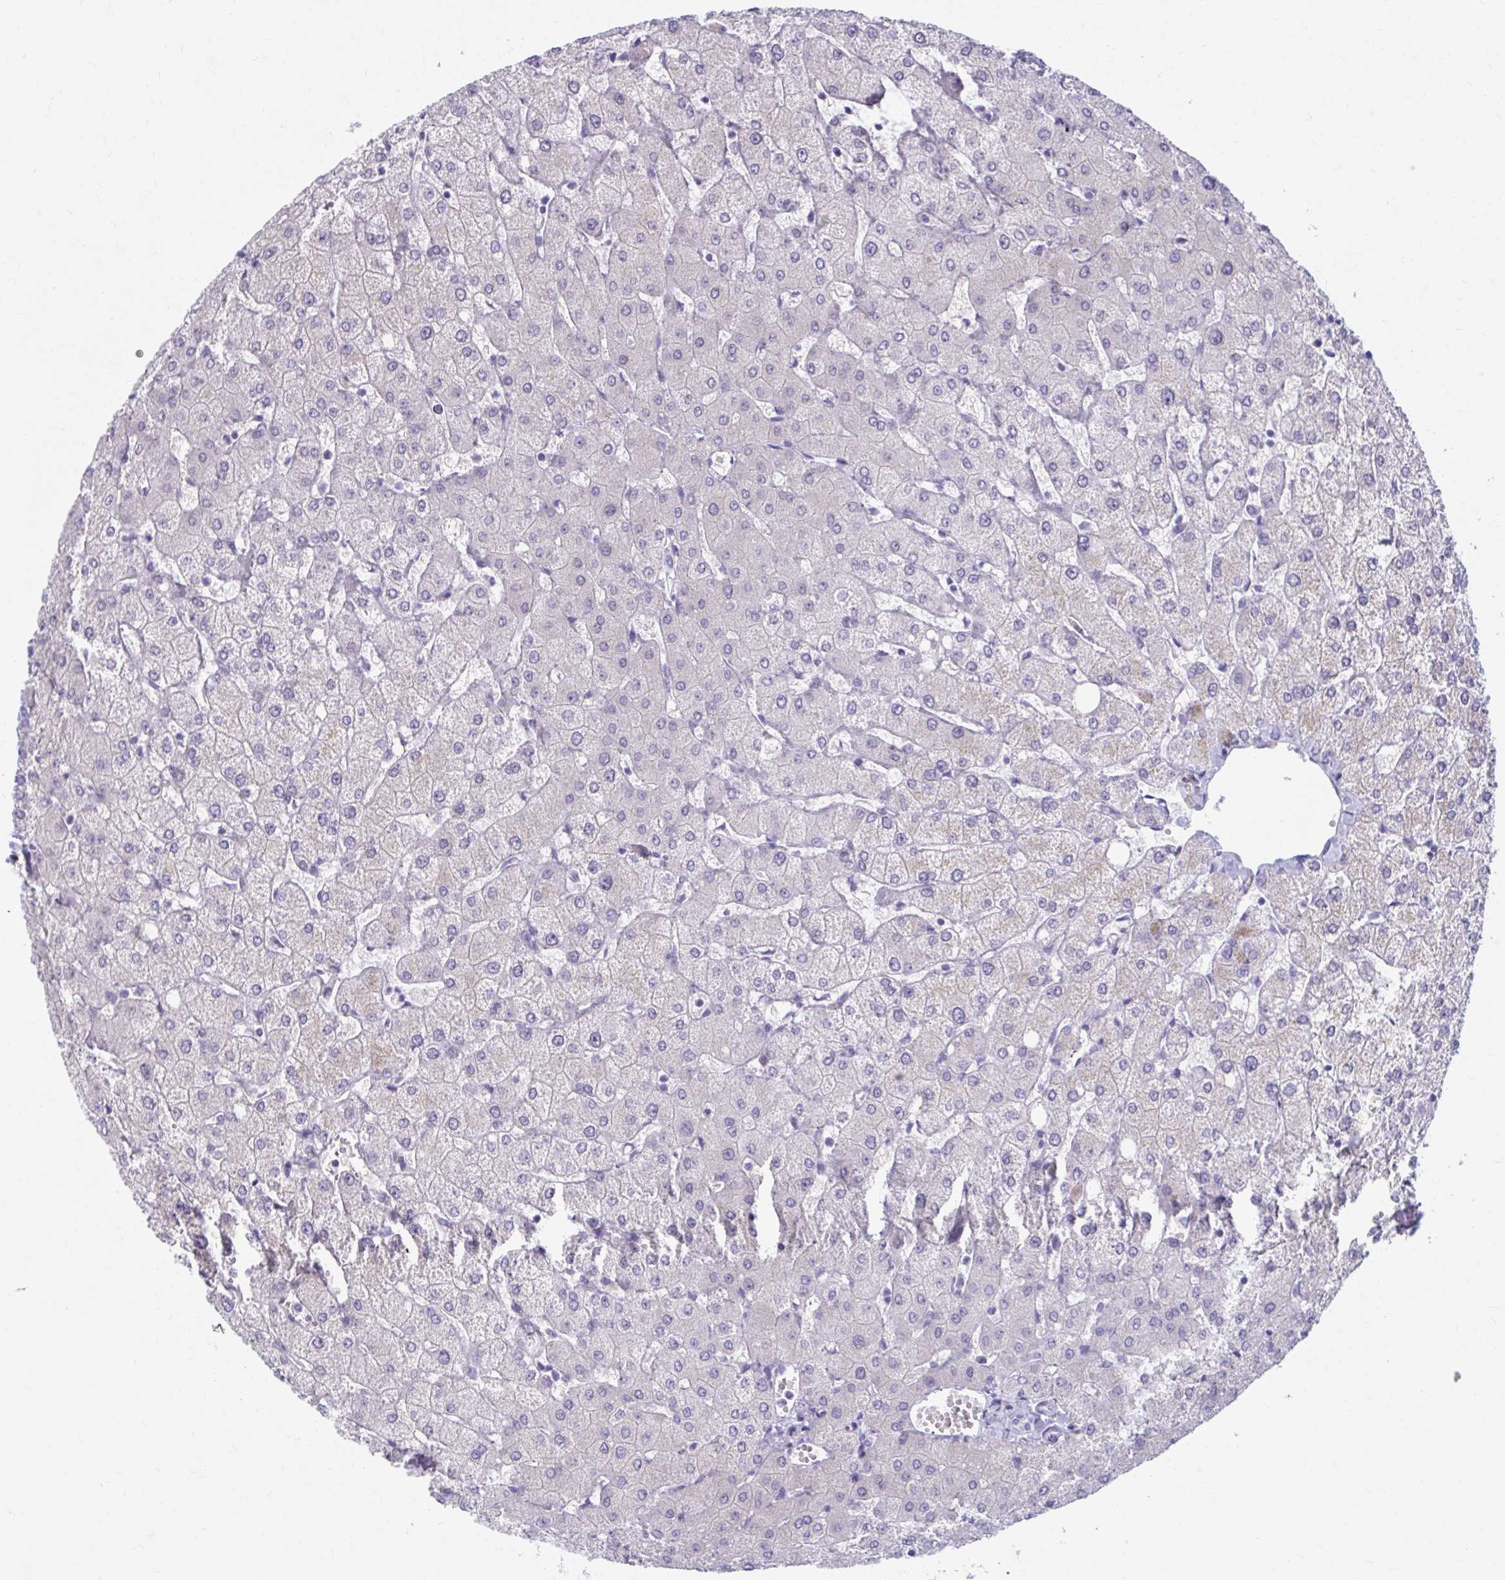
{"staining": {"intensity": "negative", "quantity": "none", "location": "none"}, "tissue": "liver", "cell_type": "Cholangiocytes", "image_type": "normal", "snomed": [{"axis": "morphology", "description": "Normal tissue, NOS"}, {"axis": "topography", "description": "Liver"}], "caption": "Liver stained for a protein using immunohistochemistry (IHC) shows no positivity cholangiocytes.", "gene": "CCDC105", "patient": {"sex": "female", "age": 54}}